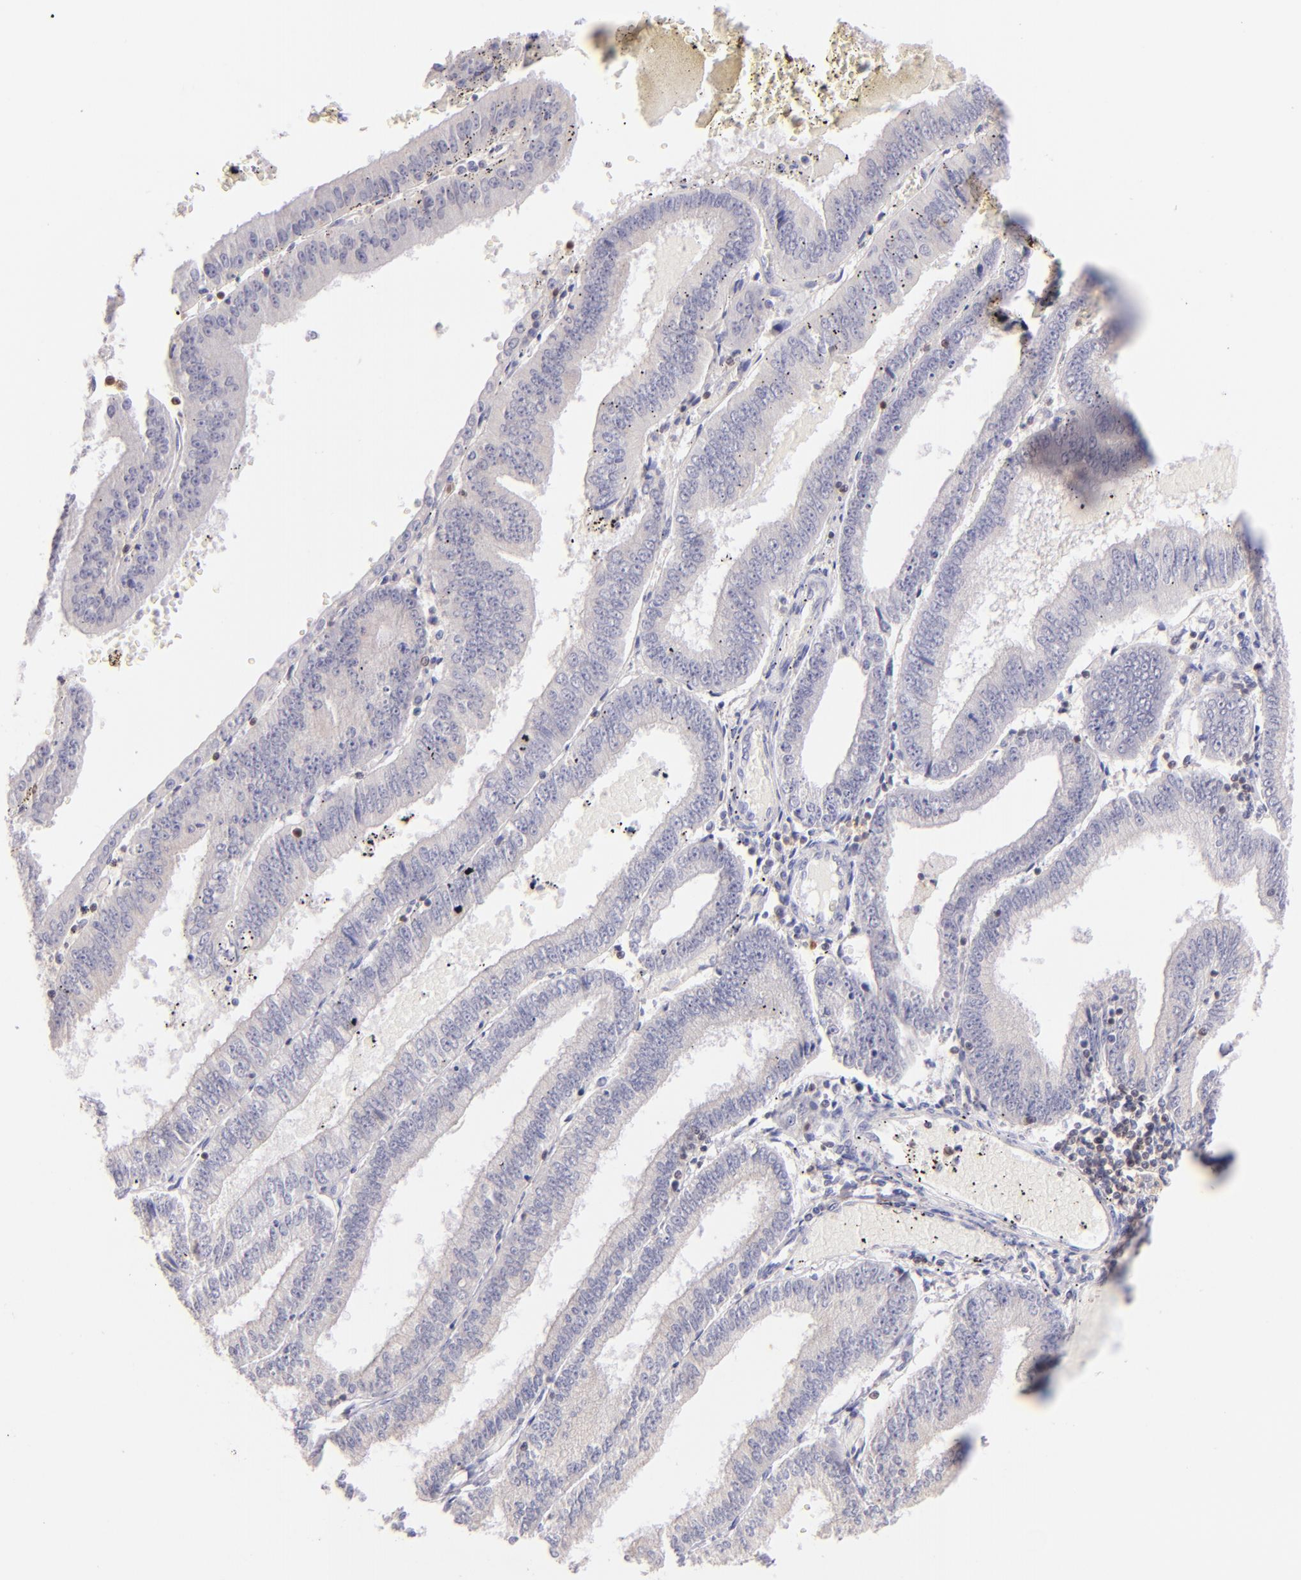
{"staining": {"intensity": "negative", "quantity": "none", "location": "none"}, "tissue": "endometrial cancer", "cell_type": "Tumor cells", "image_type": "cancer", "snomed": [{"axis": "morphology", "description": "Adenocarcinoma, NOS"}, {"axis": "topography", "description": "Endometrium"}], "caption": "The micrograph displays no staining of tumor cells in adenocarcinoma (endometrial).", "gene": "ZAP70", "patient": {"sex": "female", "age": 66}}